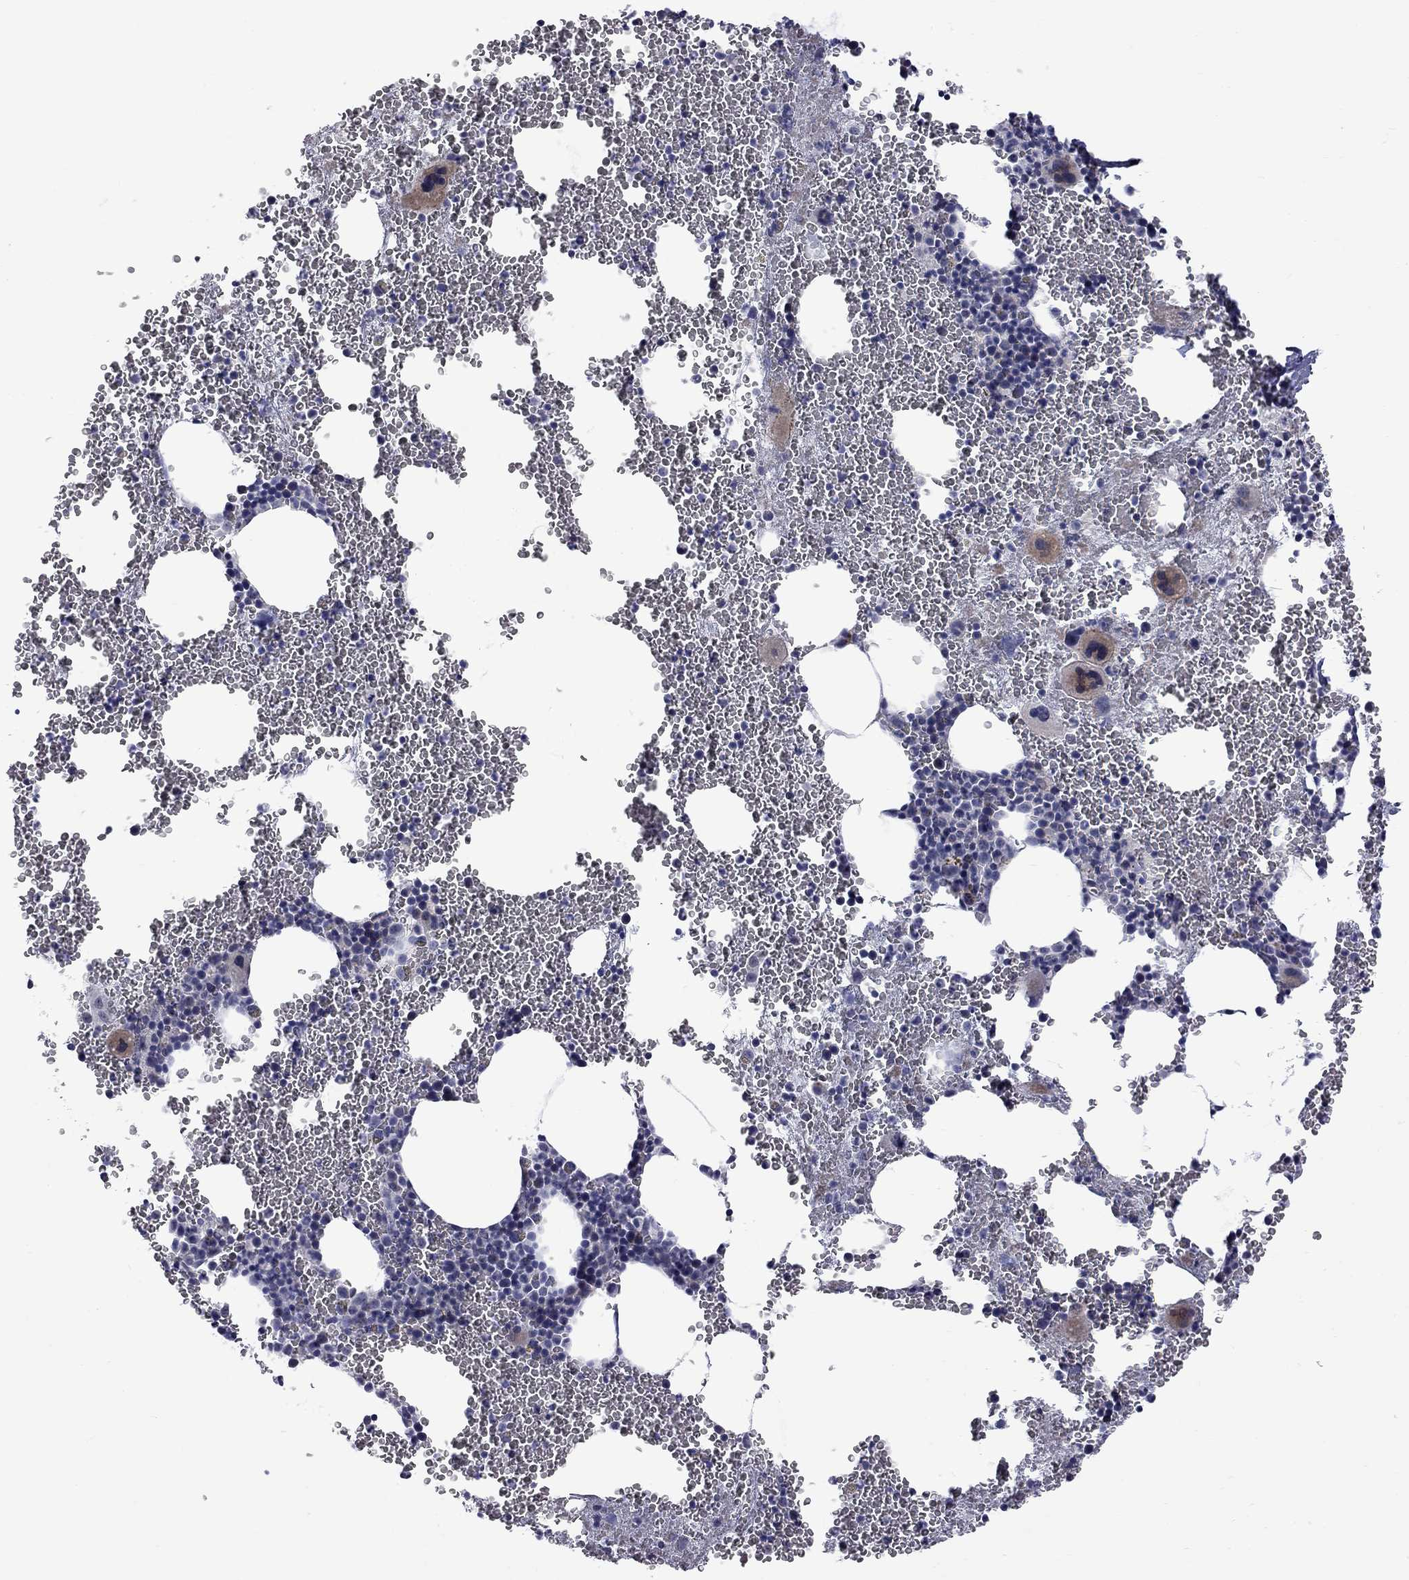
{"staining": {"intensity": "weak", "quantity": "<25%", "location": "cytoplasmic/membranous"}, "tissue": "bone marrow", "cell_type": "Hematopoietic cells", "image_type": "normal", "snomed": [{"axis": "morphology", "description": "Normal tissue, NOS"}, {"axis": "topography", "description": "Bone marrow"}], "caption": "An immunohistochemistry image of unremarkable bone marrow is shown. There is no staining in hematopoietic cells of bone marrow.", "gene": "GSG1L", "patient": {"sex": "male", "age": 50}}